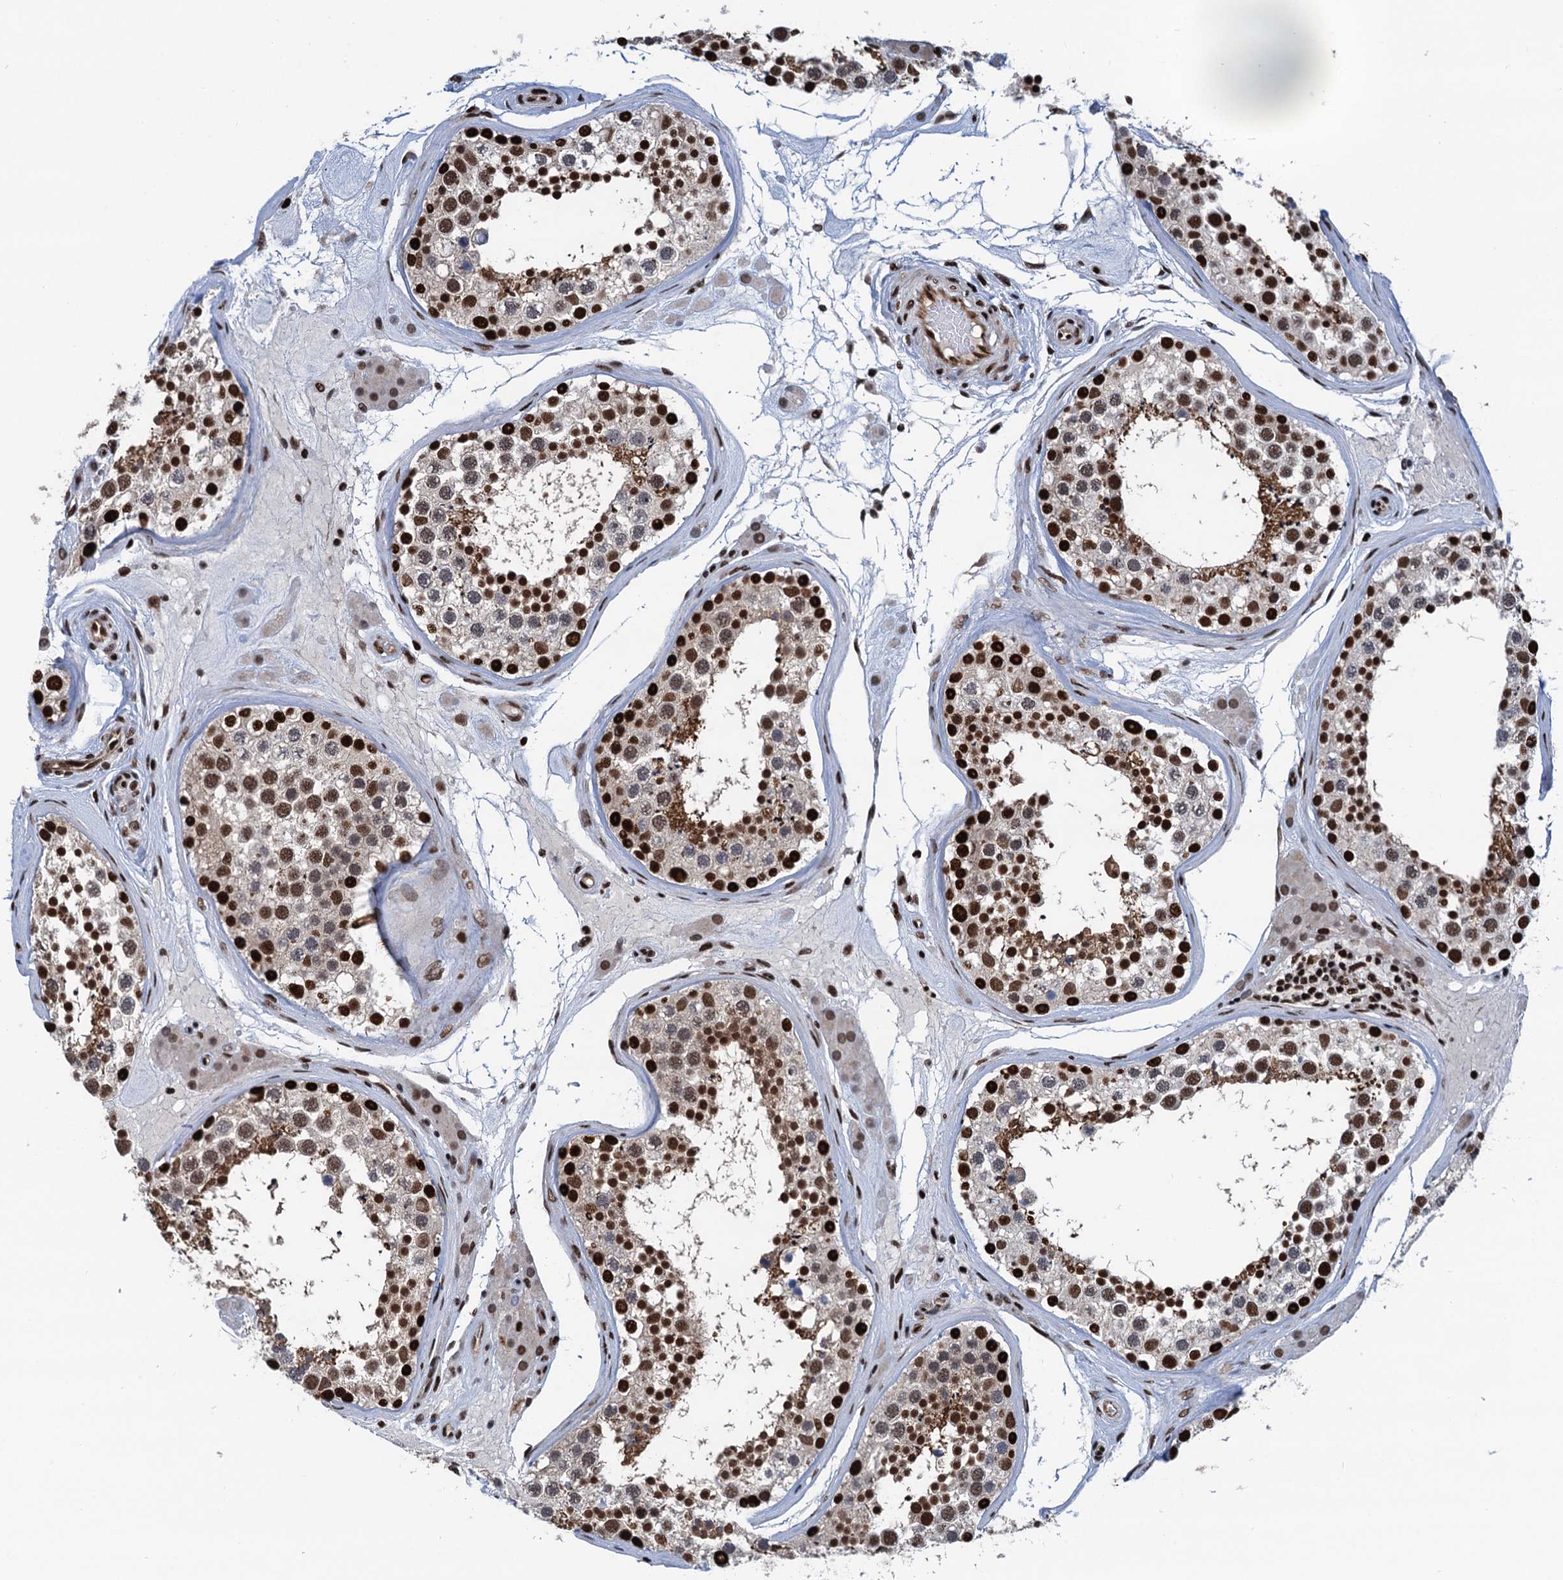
{"staining": {"intensity": "strong", "quantity": ">75%", "location": "cytoplasmic/membranous,nuclear"}, "tissue": "testis", "cell_type": "Cells in seminiferous ducts", "image_type": "normal", "snomed": [{"axis": "morphology", "description": "Normal tissue, NOS"}, {"axis": "topography", "description": "Testis"}], "caption": "This micrograph demonstrates normal testis stained with IHC to label a protein in brown. The cytoplasmic/membranous,nuclear of cells in seminiferous ducts show strong positivity for the protein. Nuclei are counter-stained blue.", "gene": "PPP4R1", "patient": {"sex": "male", "age": 46}}